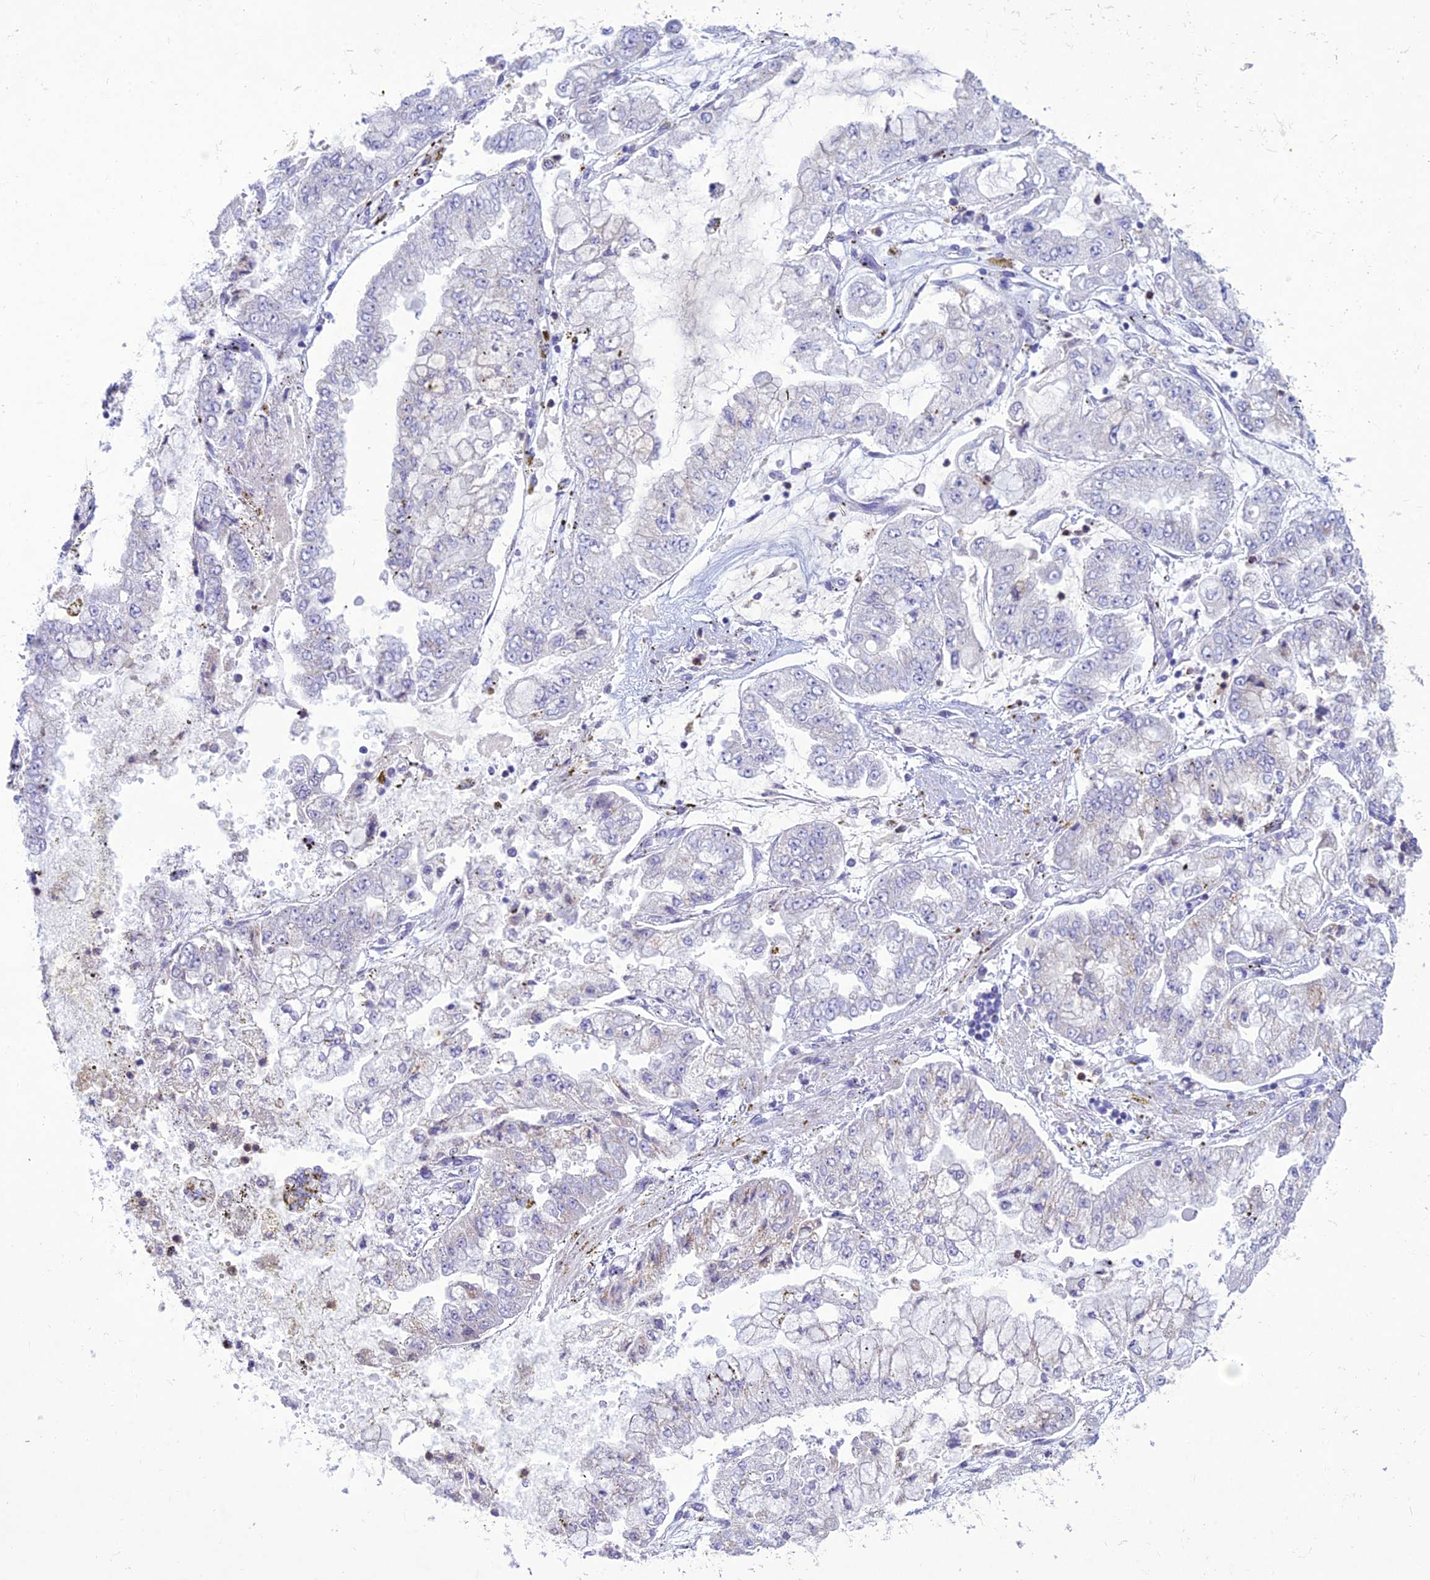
{"staining": {"intensity": "negative", "quantity": "none", "location": "none"}, "tissue": "stomach cancer", "cell_type": "Tumor cells", "image_type": "cancer", "snomed": [{"axis": "morphology", "description": "Adenocarcinoma, NOS"}, {"axis": "topography", "description": "Stomach"}], "caption": "This image is of adenocarcinoma (stomach) stained with IHC to label a protein in brown with the nuclei are counter-stained blue. There is no staining in tumor cells. The staining is performed using DAB brown chromogen with nuclei counter-stained in using hematoxylin.", "gene": "SLC13A5", "patient": {"sex": "male", "age": 76}}